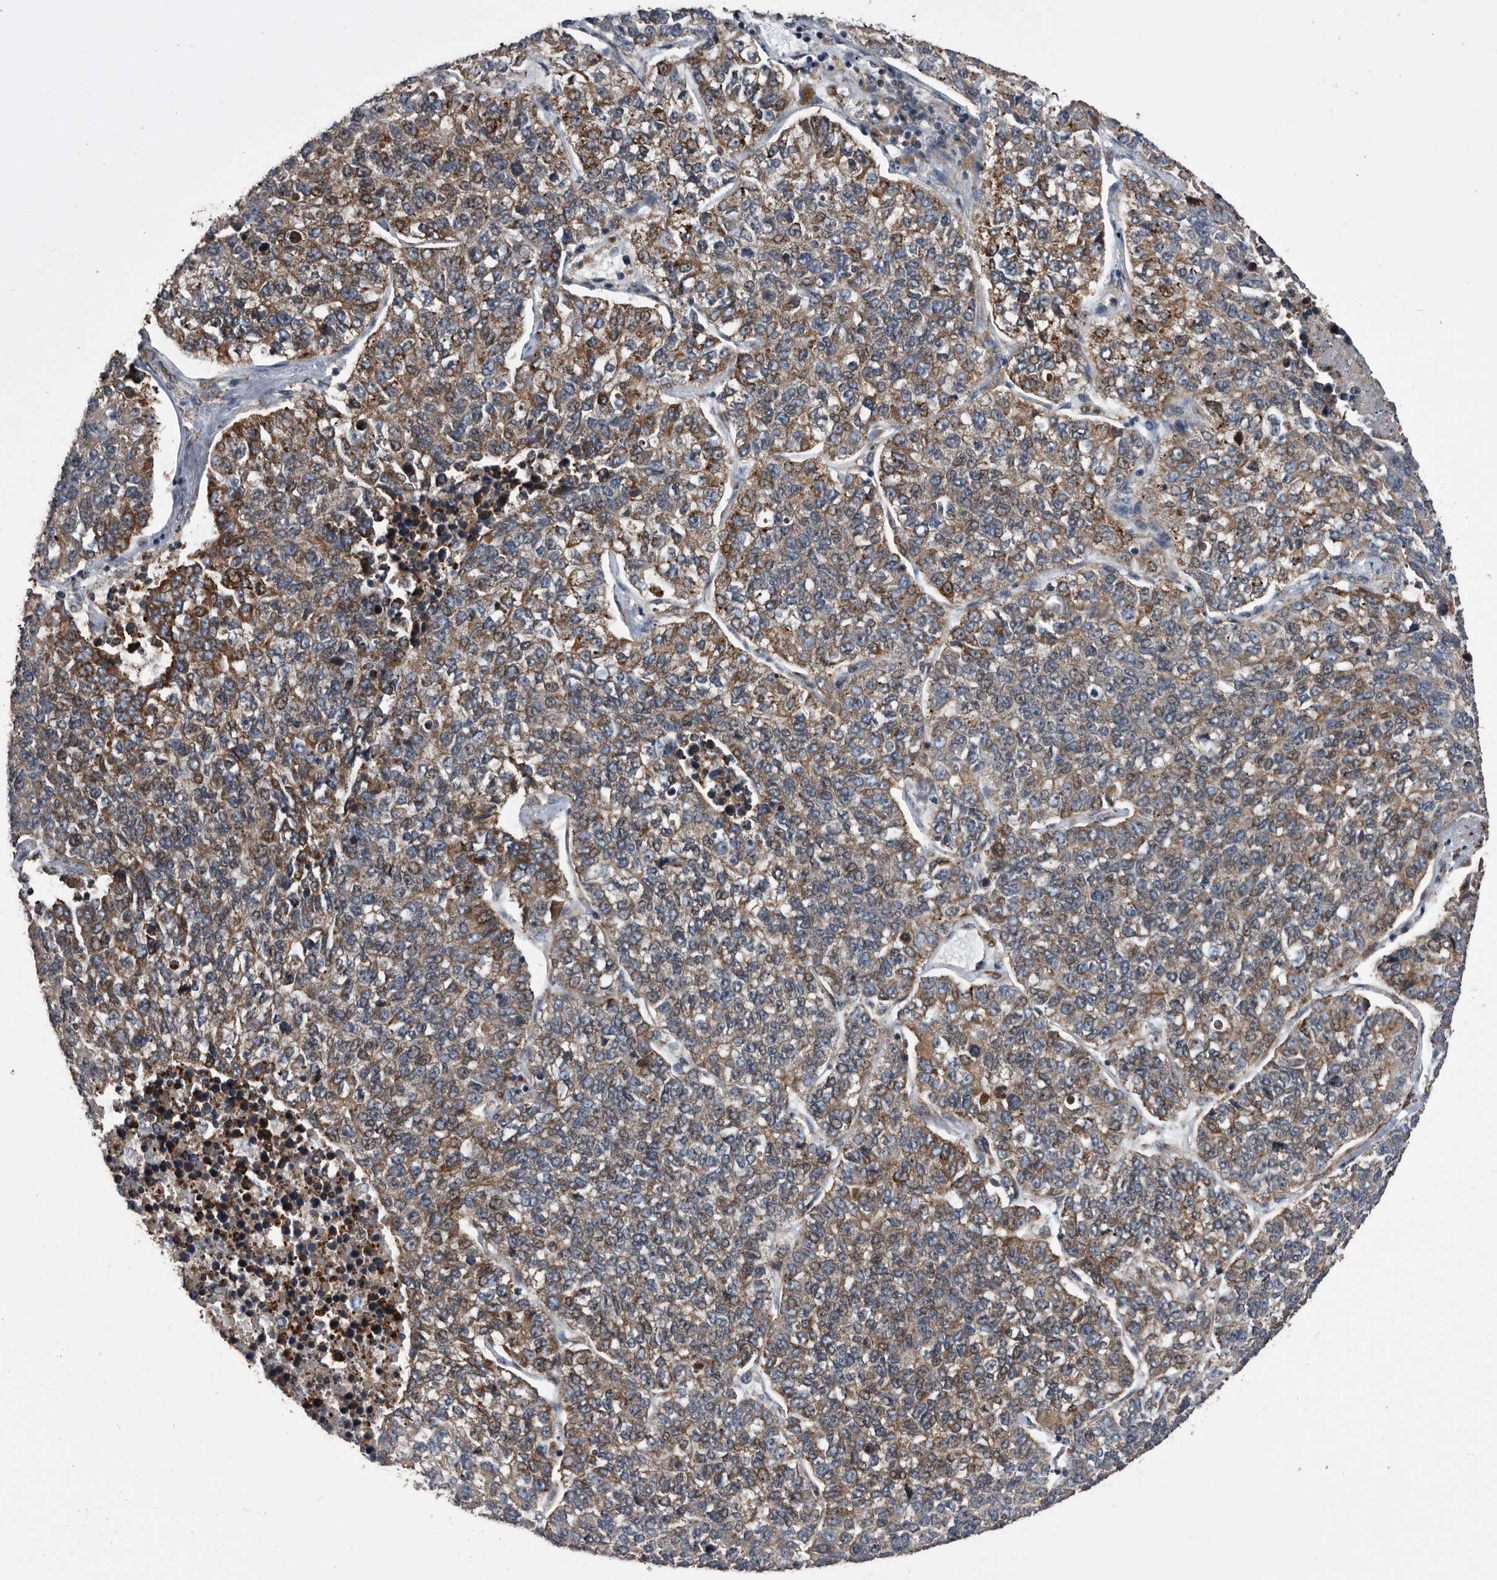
{"staining": {"intensity": "moderate", "quantity": ">75%", "location": "cytoplasmic/membranous"}, "tissue": "lung cancer", "cell_type": "Tumor cells", "image_type": "cancer", "snomed": [{"axis": "morphology", "description": "Adenocarcinoma, NOS"}, {"axis": "topography", "description": "Lung"}], "caption": "IHC staining of lung adenocarcinoma, which exhibits medium levels of moderate cytoplasmic/membranous staining in approximately >75% of tumor cells indicating moderate cytoplasmic/membranous protein expression. The staining was performed using DAB (3,3'-diaminobenzidine) (brown) for protein detection and nuclei were counterstained in hematoxylin (blue).", "gene": "SERINC2", "patient": {"sex": "male", "age": 49}}